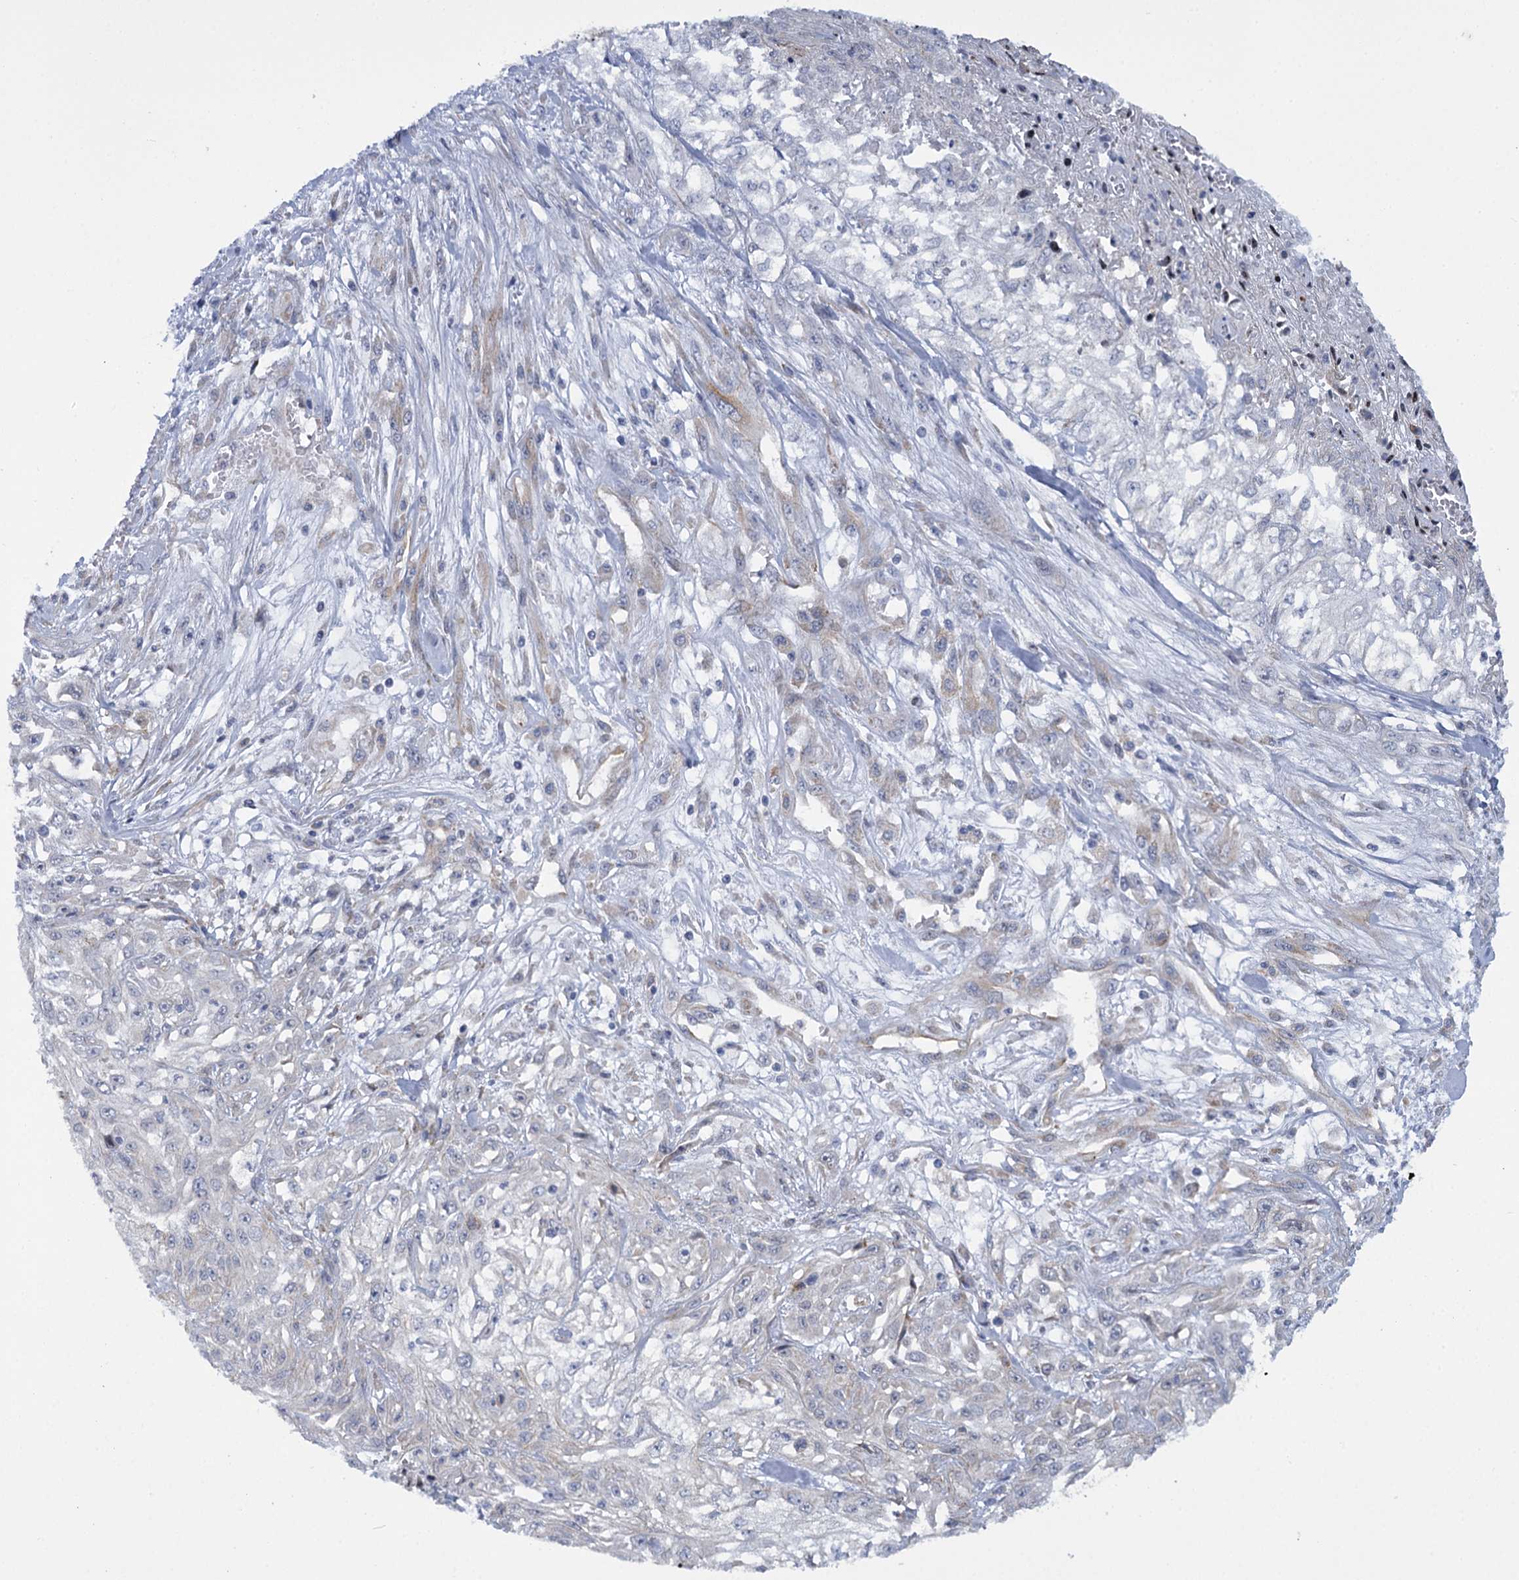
{"staining": {"intensity": "negative", "quantity": "none", "location": "none"}, "tissue": "skin cancer", "cell_type": "Tumor cells", "image_type": "cancer", "snomed": [{"axis": "morphology", "description": "Squamous cell carcinoma, NOS"}, {"axis": "morphology", "description": "Squamous cell carcinoma, metastatic, NOS"}, {"axis": "topography", "description": "Skin"}, {"axis": "topography", "description": "Lymph node"}], "caption": "This histopathology image is of skin cancer (squamous cell carcinoma) stained with immunohistochemistry (IHC) to label a protein in brown with the nuclei are counter-stained blue. There is no positivity in tumor cells.", "gene": "MBLAC2", "patient": {"sex": "male", "age": 75}}